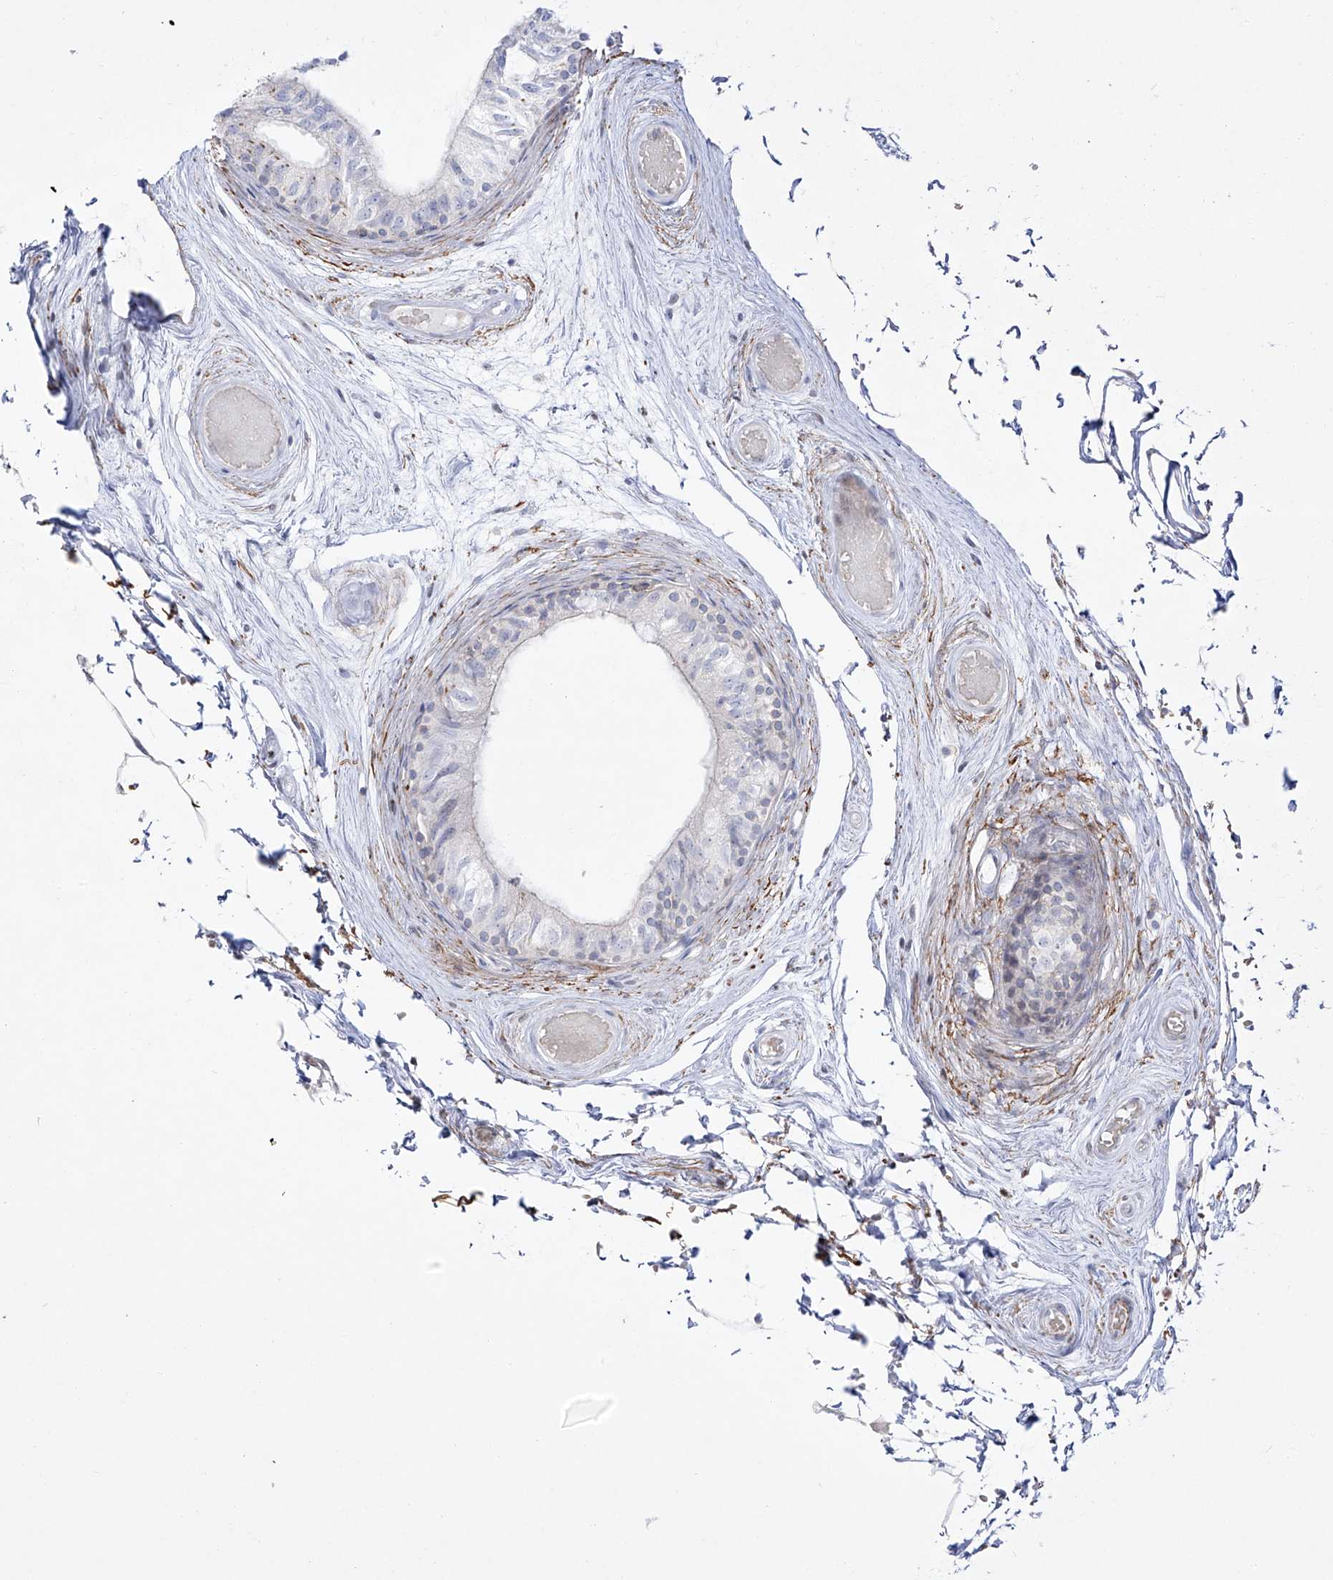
{"staining": {"intensity": "negative", "quantity": "none", "location": "none"}, "tissue": "epididymis", "cell_type": "Glandular cells", "image_type": "normal", "snomed": [{"axis": "morphology", "description": "Normal tissue, NOS"}, {"axis": "topography", "description": "Epididymis"}], "caption": "The histopathology image shows no staining of glandular cells in unremarkable epididymis.", "gene": "DMKN", "patient": {"sex": "male", "age": 79}}